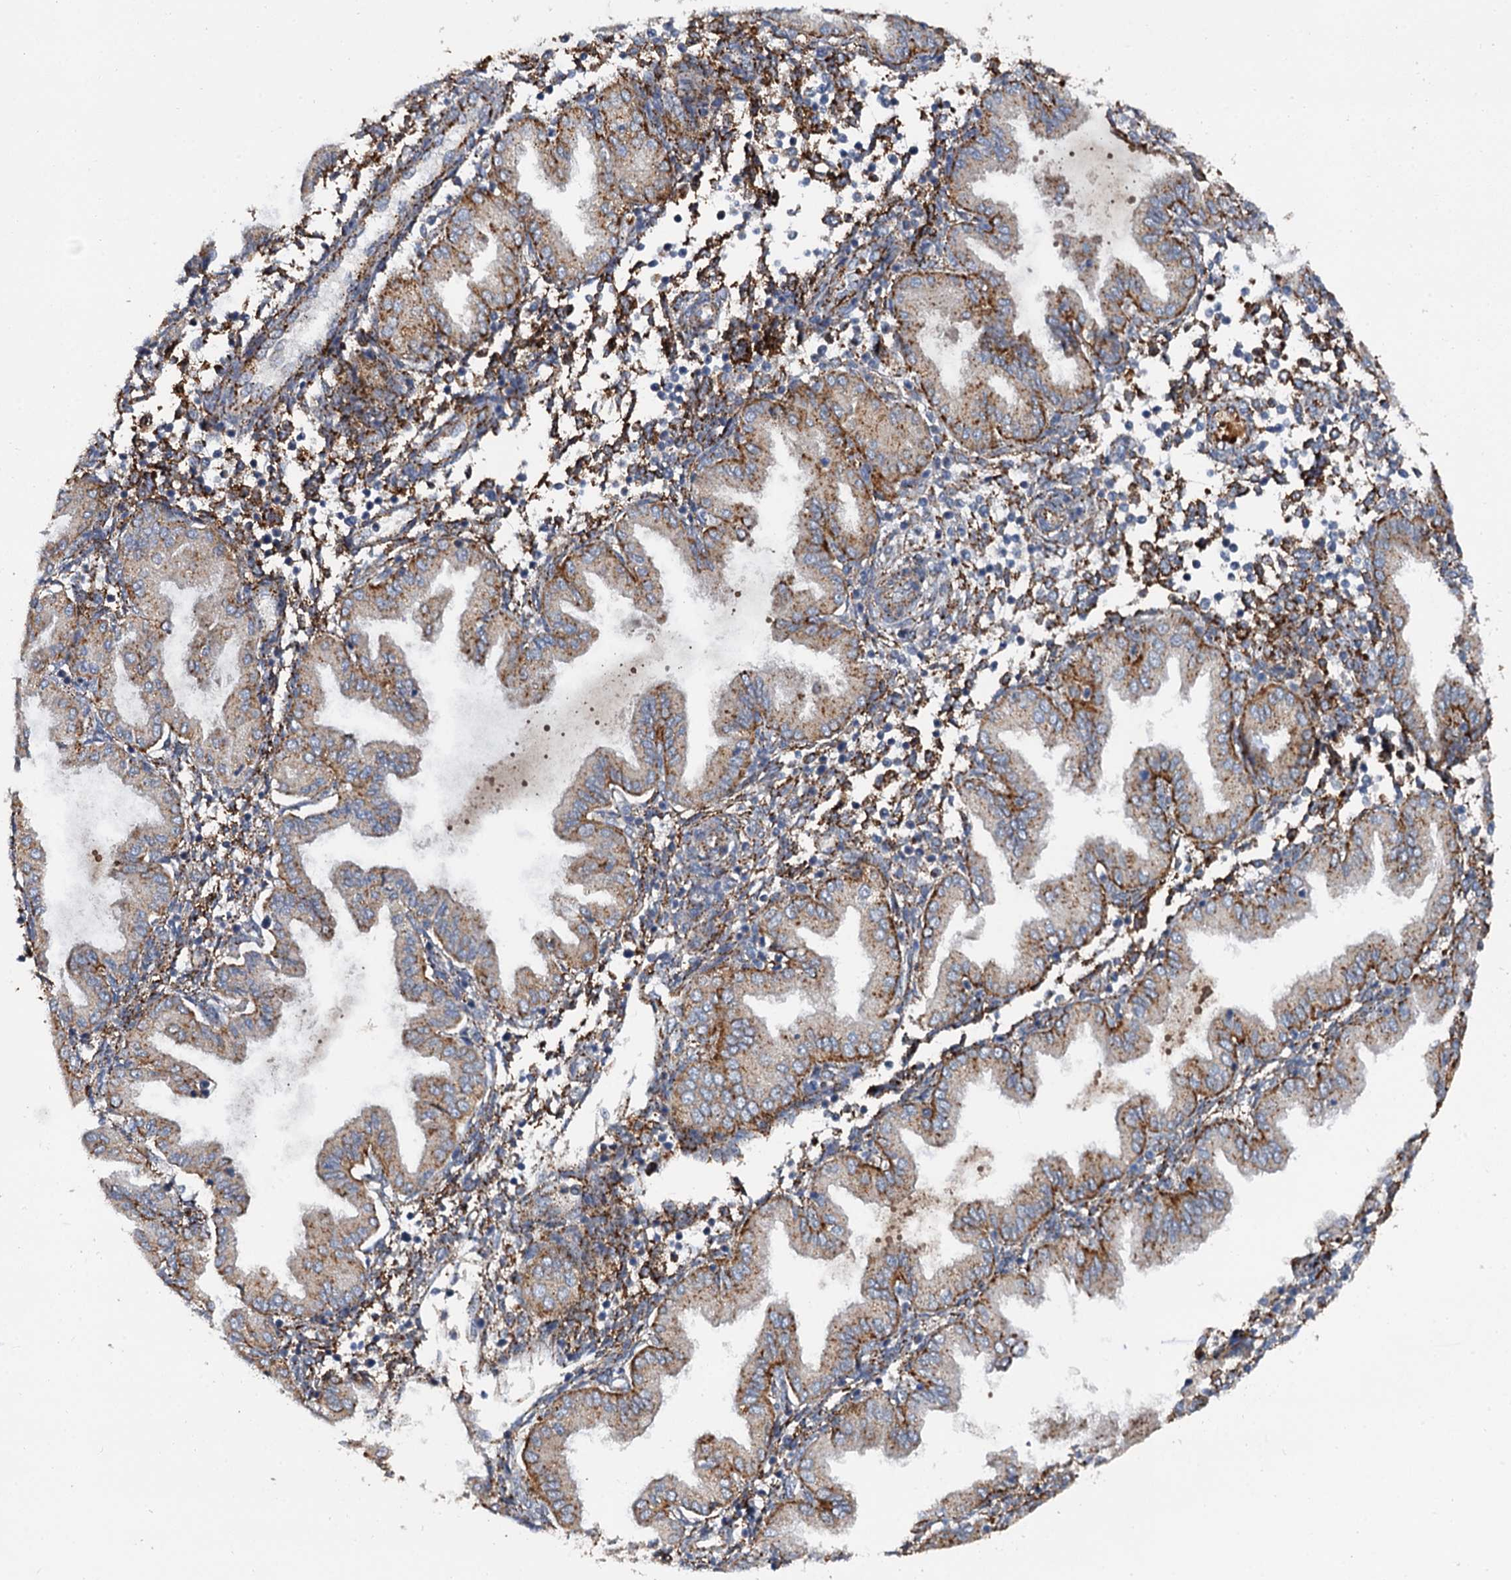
{"staining": {"intensity": "moderate", "quantity": "<25%", "location": "cytoplasmic/membranous"}, "tissue": "endometrium", "cell_type": "Cells in endometrial stroma", "image_type": "normal", "snomed": [{"axis": "morphology", "description": "Normal tissue, NOS"}, {"axis": "topography", "description": "Endometrium"}], "caption": "The histopathology image displays a brown stain indicating the presence of a protein in the cytoplasmic/membranous of cells in endometrial stroma in endometrium.", "gene": "GBA1", "patient": {"sex": "female", "age": 53}}